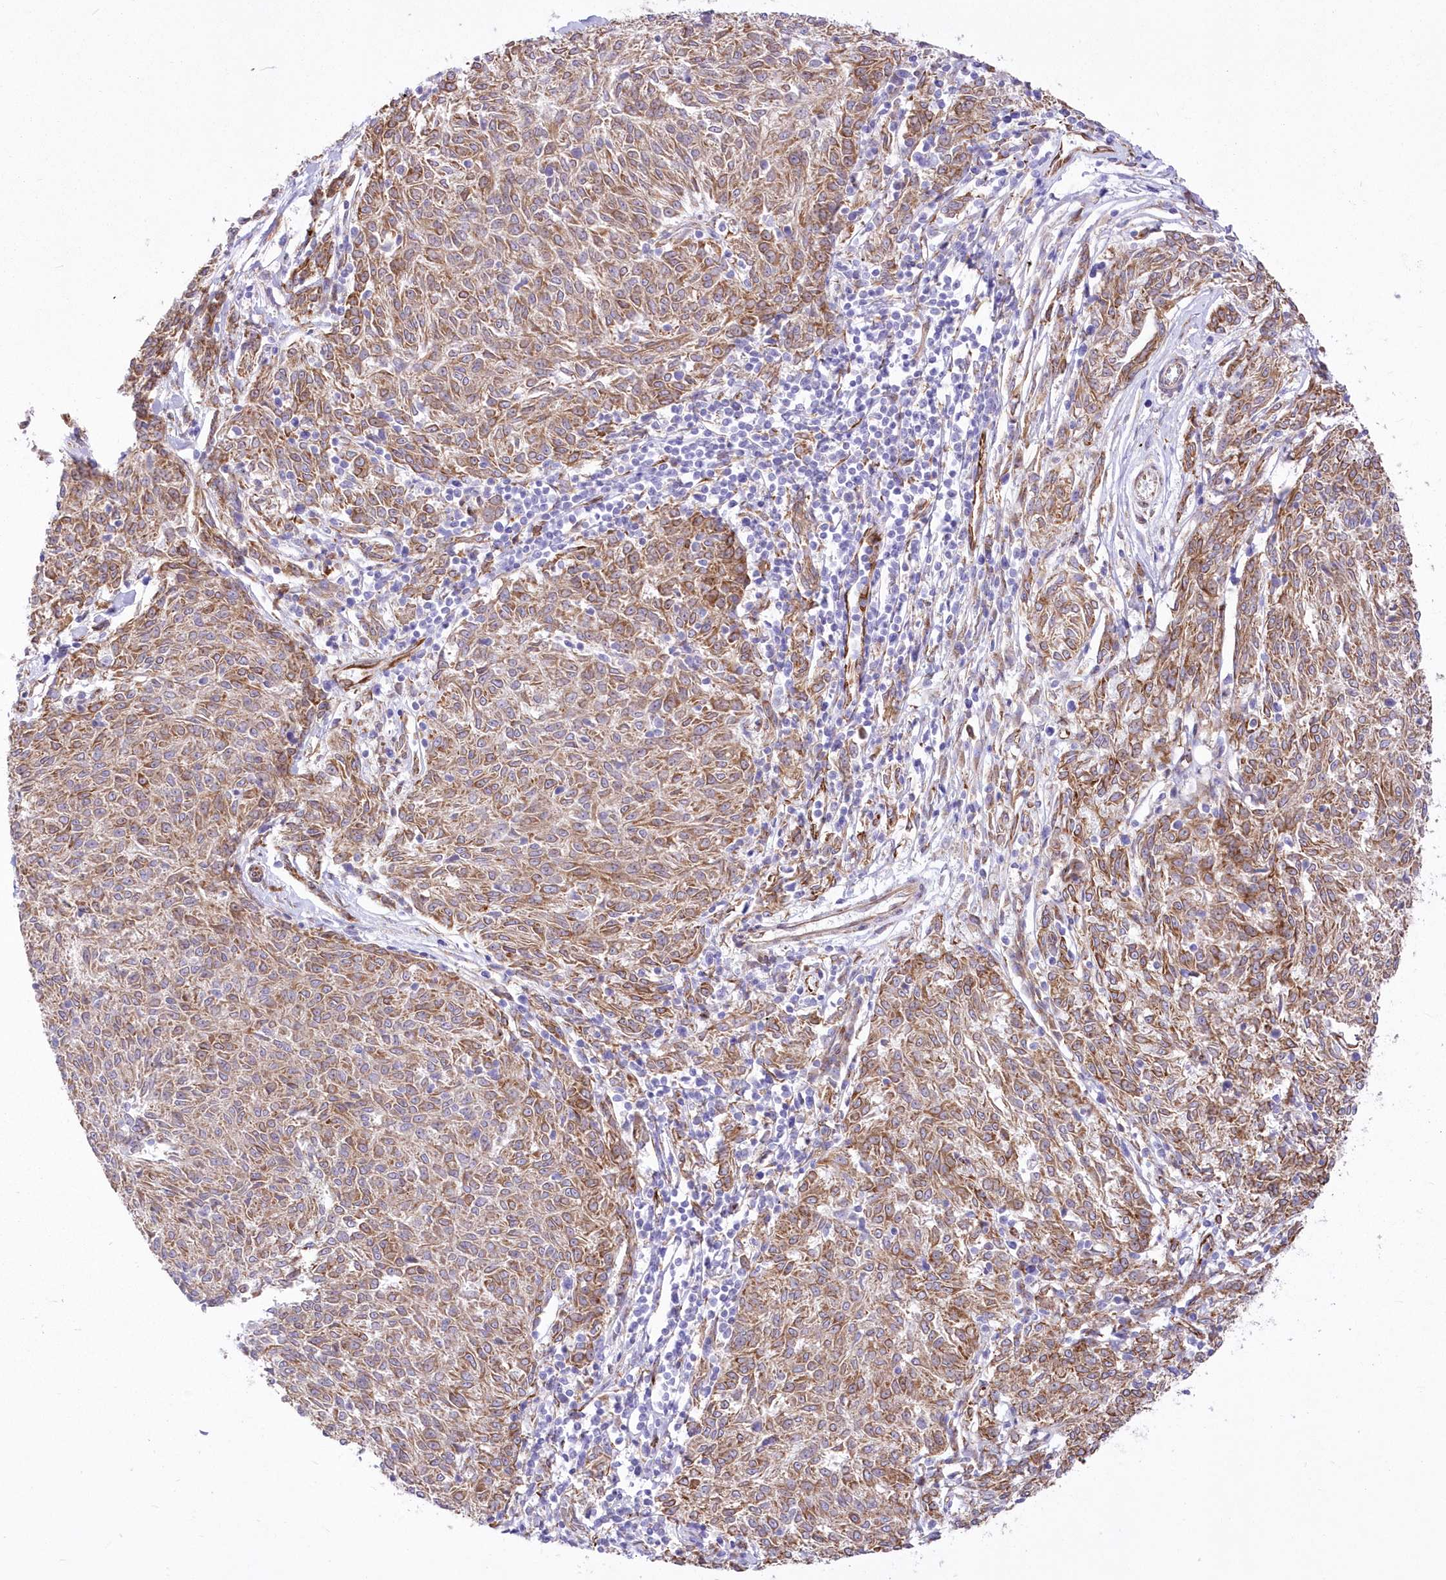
{"staining": {"intensity": "moderate", "quantity": ">75%", "location": "cytoplasmic/membranous"}, "tissue": "melanoma", "cell_type": "Tumor cells", "image_type": "cancer", "snomed": [{"axis": "morphology", "description": "Malignant melanoma, NOS"}, {"axis": "topography", "description": "Skin"}], "caption": "There is medium levels of moderate cytoplasmic/membranous expression in tumor cells of malignant melanoma, as demonstrated by immunohistochemical staining (brown color).", "gene": "YTHDC2", "patient": {"sex": "female", "age": 72}}